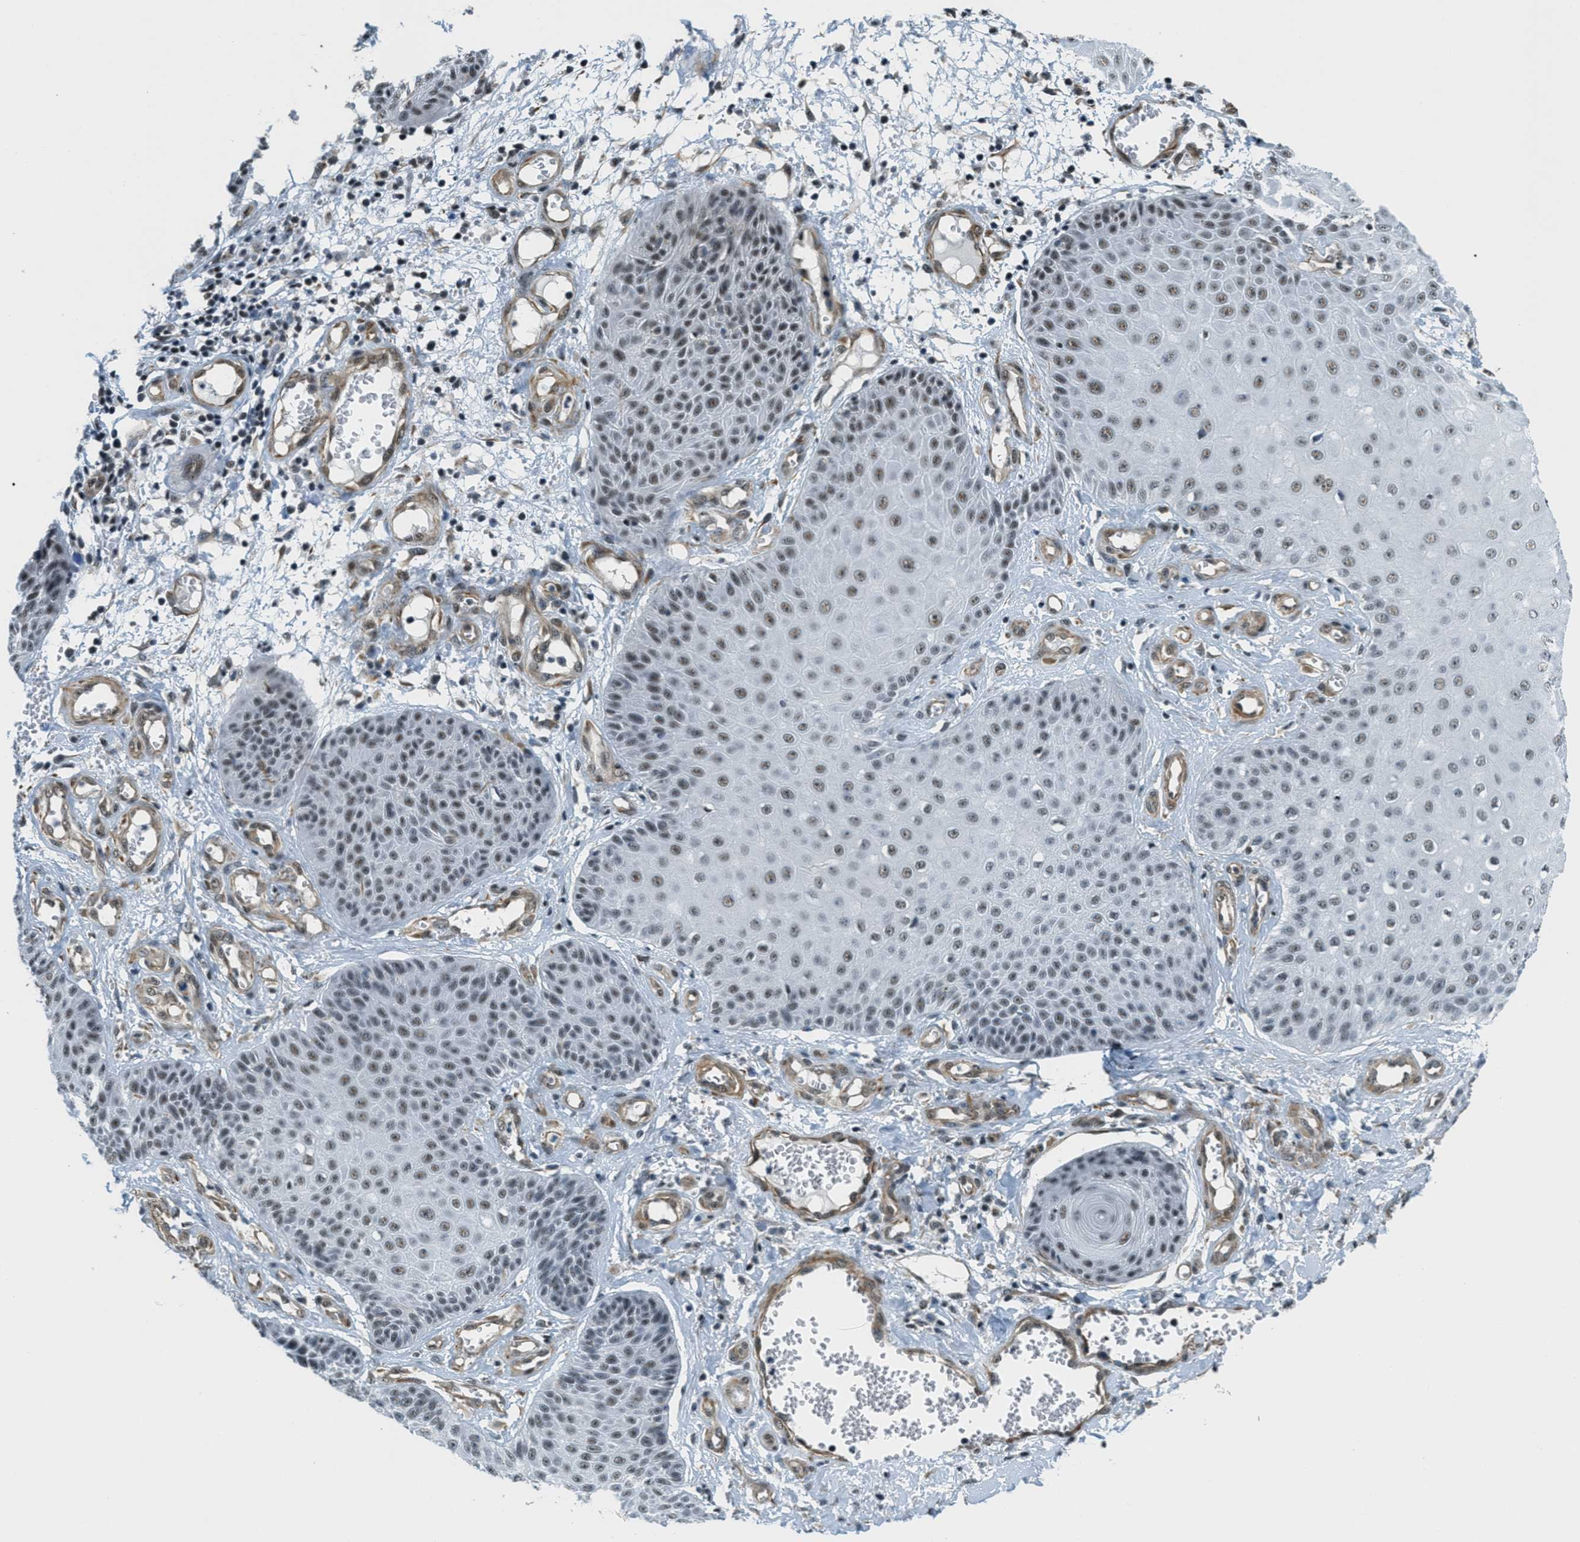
{"staining": {"intensity": "moderate", "quantity": ">75%", "location": "nuclear"}, "tissue": "skin cancer", "cell_type": "Tumor cells", "image_type": "cancer", "snomed": [{"axis": "morphology", "description": "Squamous cell carcinoma, NOS"}, {"axis": "topography", "description": "Skin"}], "caption": "A micrograph showing moderate nuclear staining in about >75% of tumor cells in skin squamous cell carcinoma, as visualized by brown immunohistochemical staining.", "gene": "CFAP36", "patient": {"sex": "male", "age": 74}}